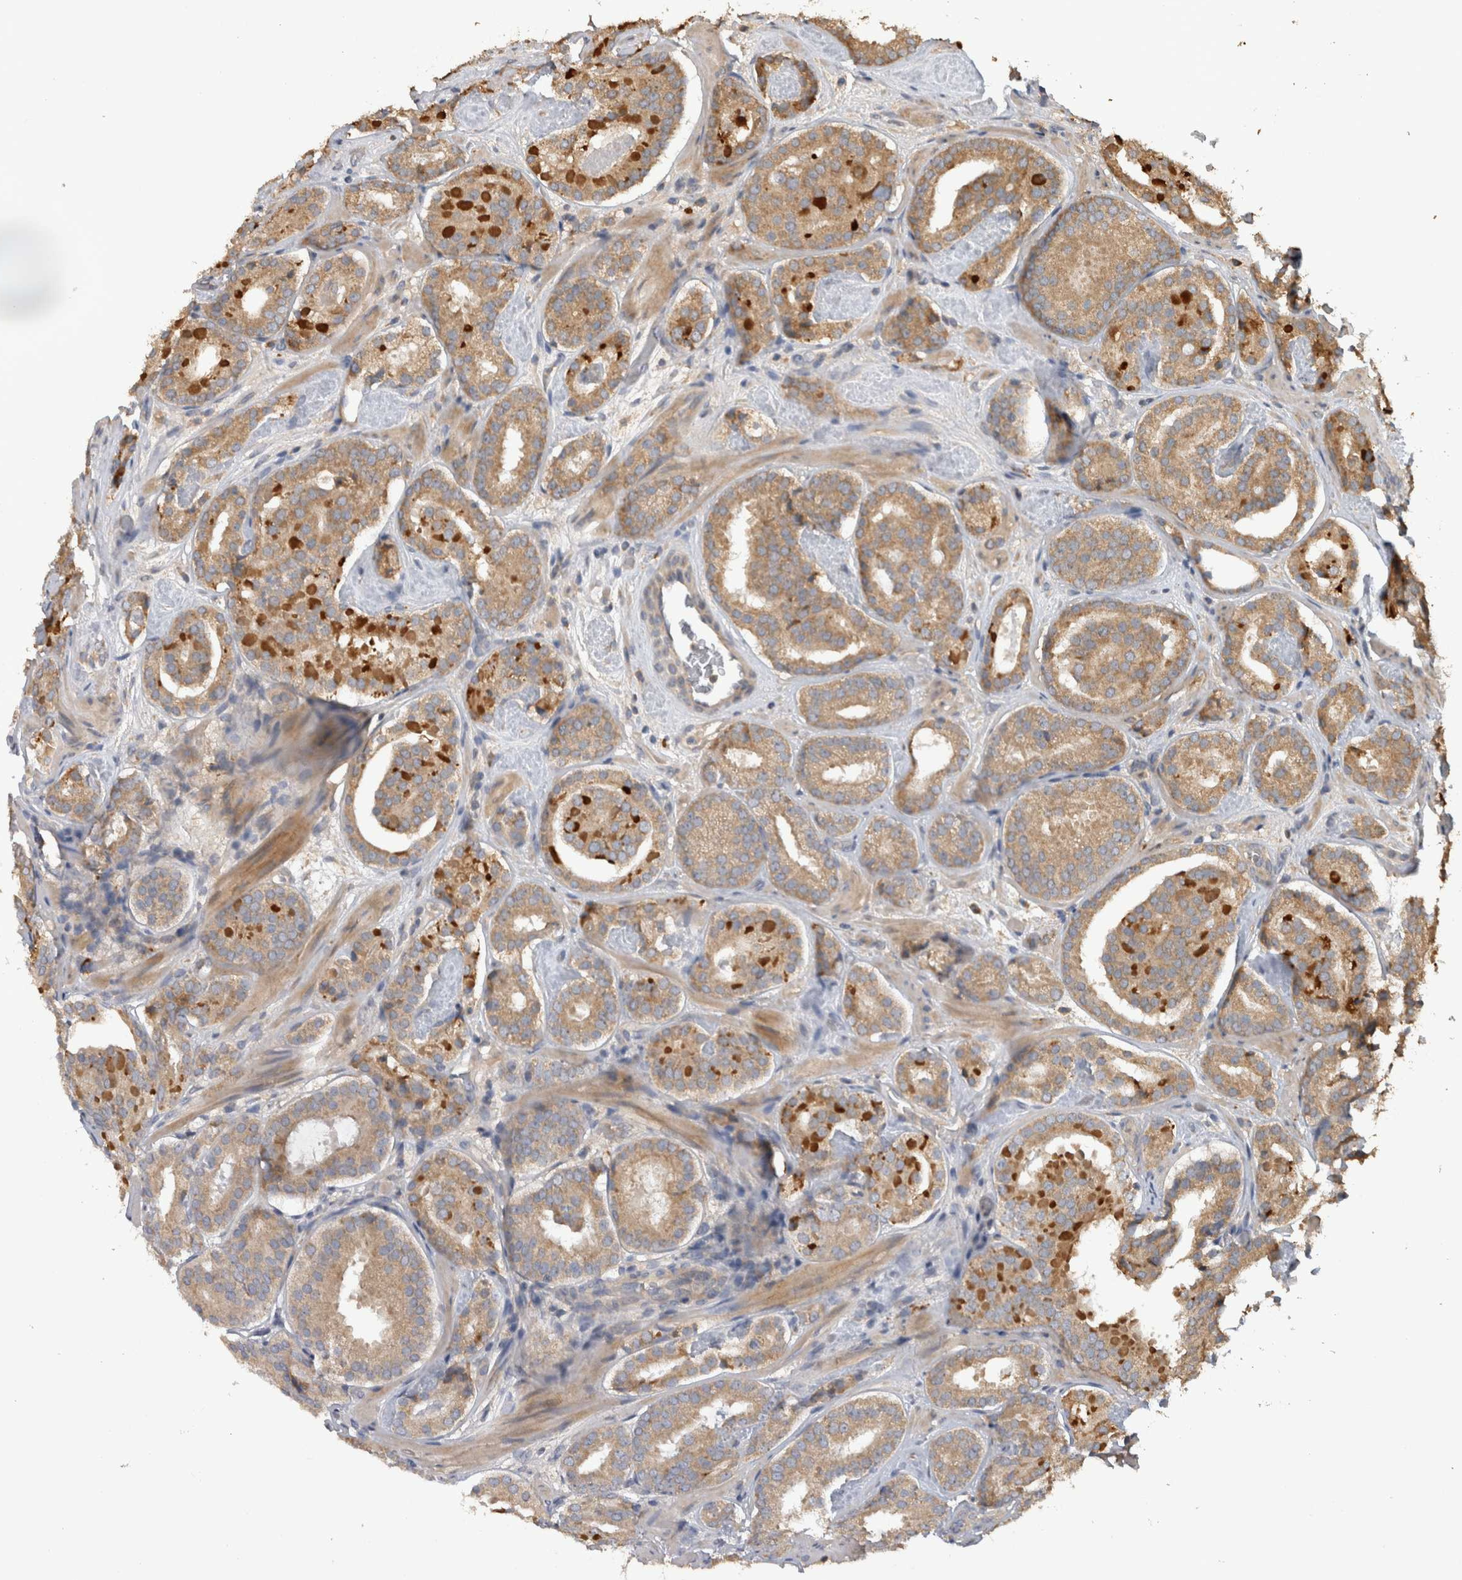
{"staining": {"intensity": "weak", "quantity": ">75%", "location": "cytoplasmic/membranous"}, "tissue": "prostate cancer", "cell_type": "Tumor cells", "image_type": "cancer", "snomed": [{"axis": "morphology", "description": "Adenocarcinoma, Low grade"}, {"axis": "topography", "description": "Prostate"}], "caption": "Immunohistochemistry (IHC) histopathology image of neoplastic tissue: human prostate adenocarcinoma (low-grade) stained using immunohistochemistry (IHC) demonstrates low levels of weak protein expression localized specifically in the cytoplasmic/membranous of tumor cells, appearing as a cytoplasmic/membranous brown color.", "gene": "TBCE", "patient": {"sex": "male", "age": 69}}